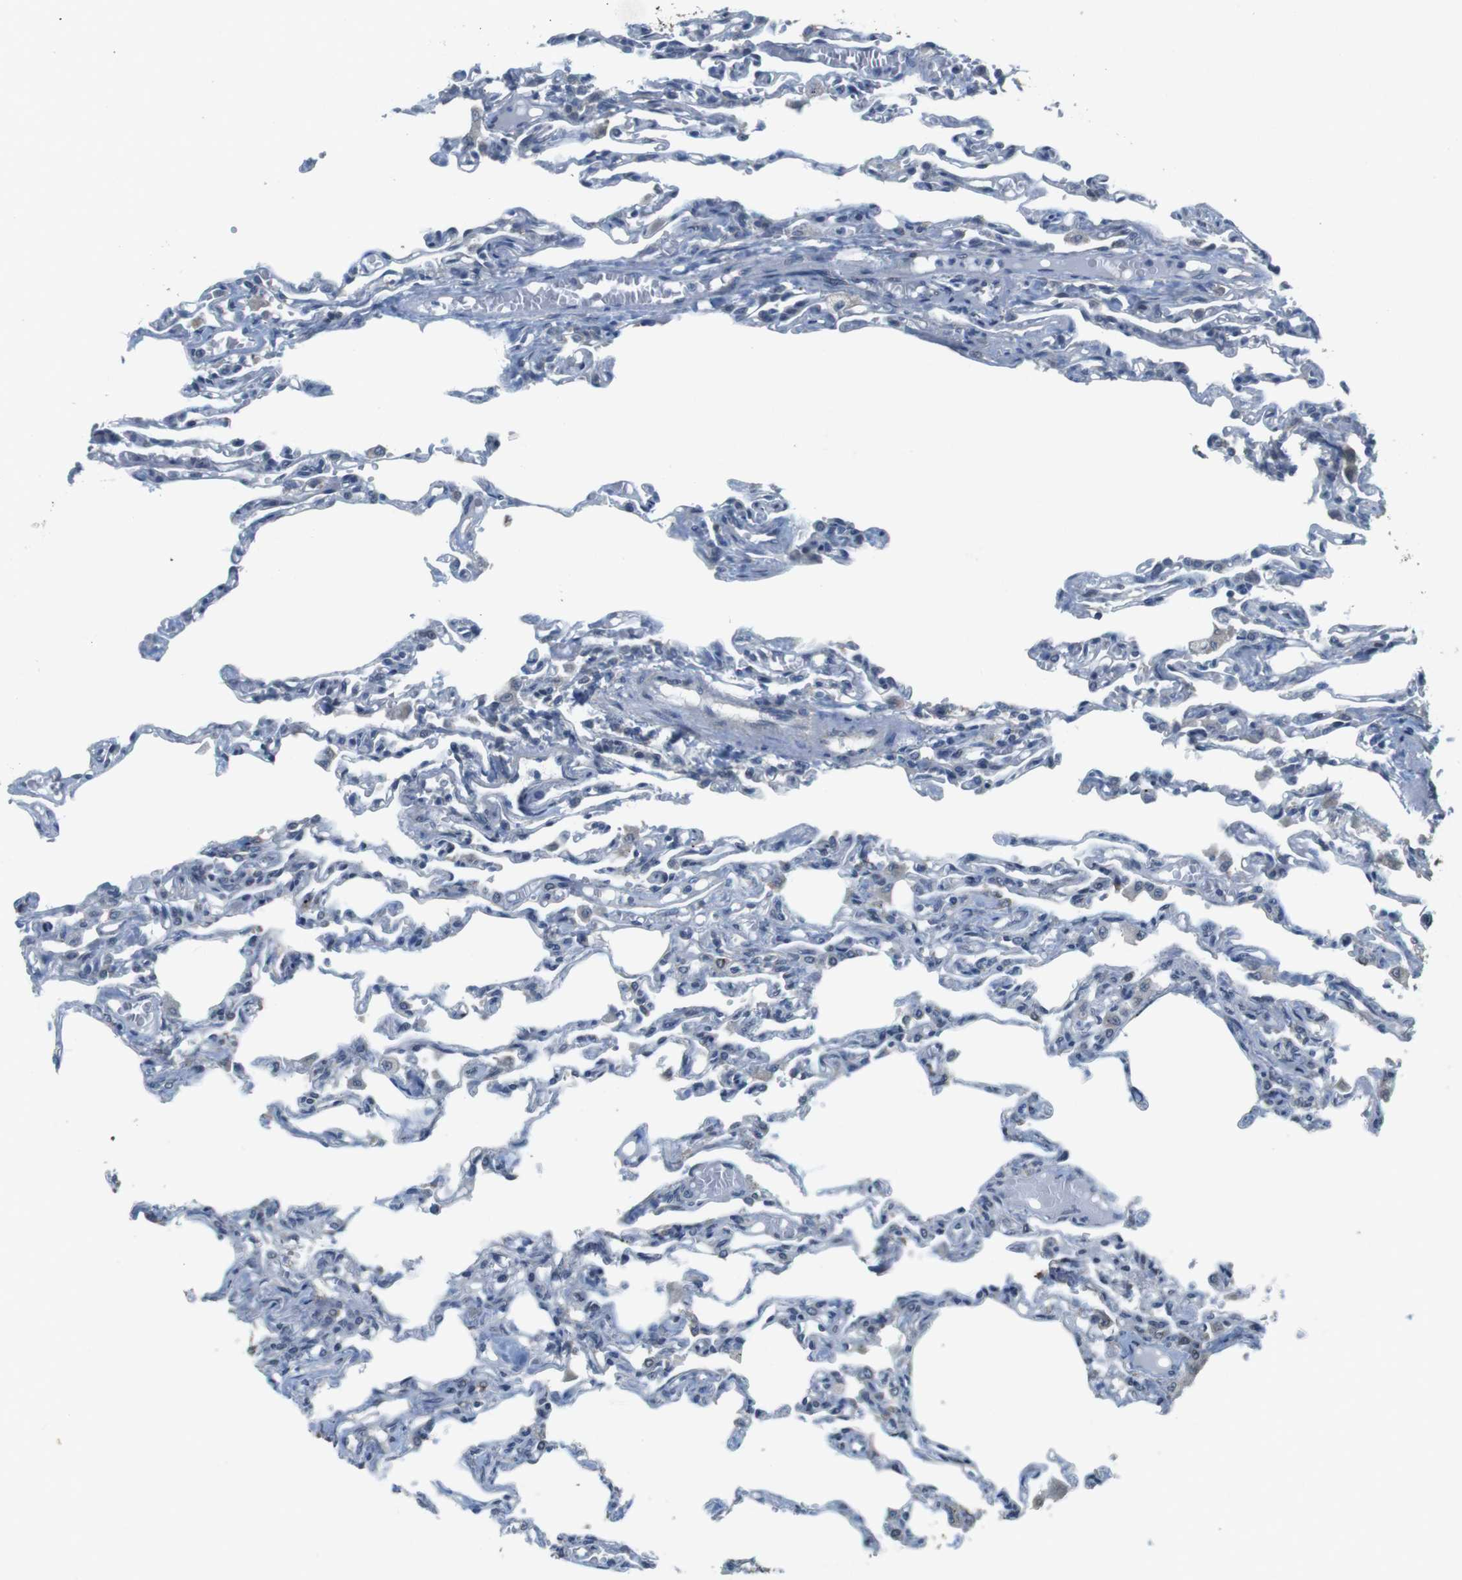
{"staining": {"intensity": "weak", "quantity": "<25%", "location": "cytoplasmic/membranous"}, "tissue": "lung", "cell_type": "Alveolar cells", "image_type": "normal", "snomed": [{"axis": "morphology", "description": "Normal tissue, NOS"}, {"axis": "topography", "description": "Lung"}], "caption": "Alveolar cells show no significant expression in unremarkable lung.", "gene": "CLDN7", "patient": {"sex": "male", "age": 21}}